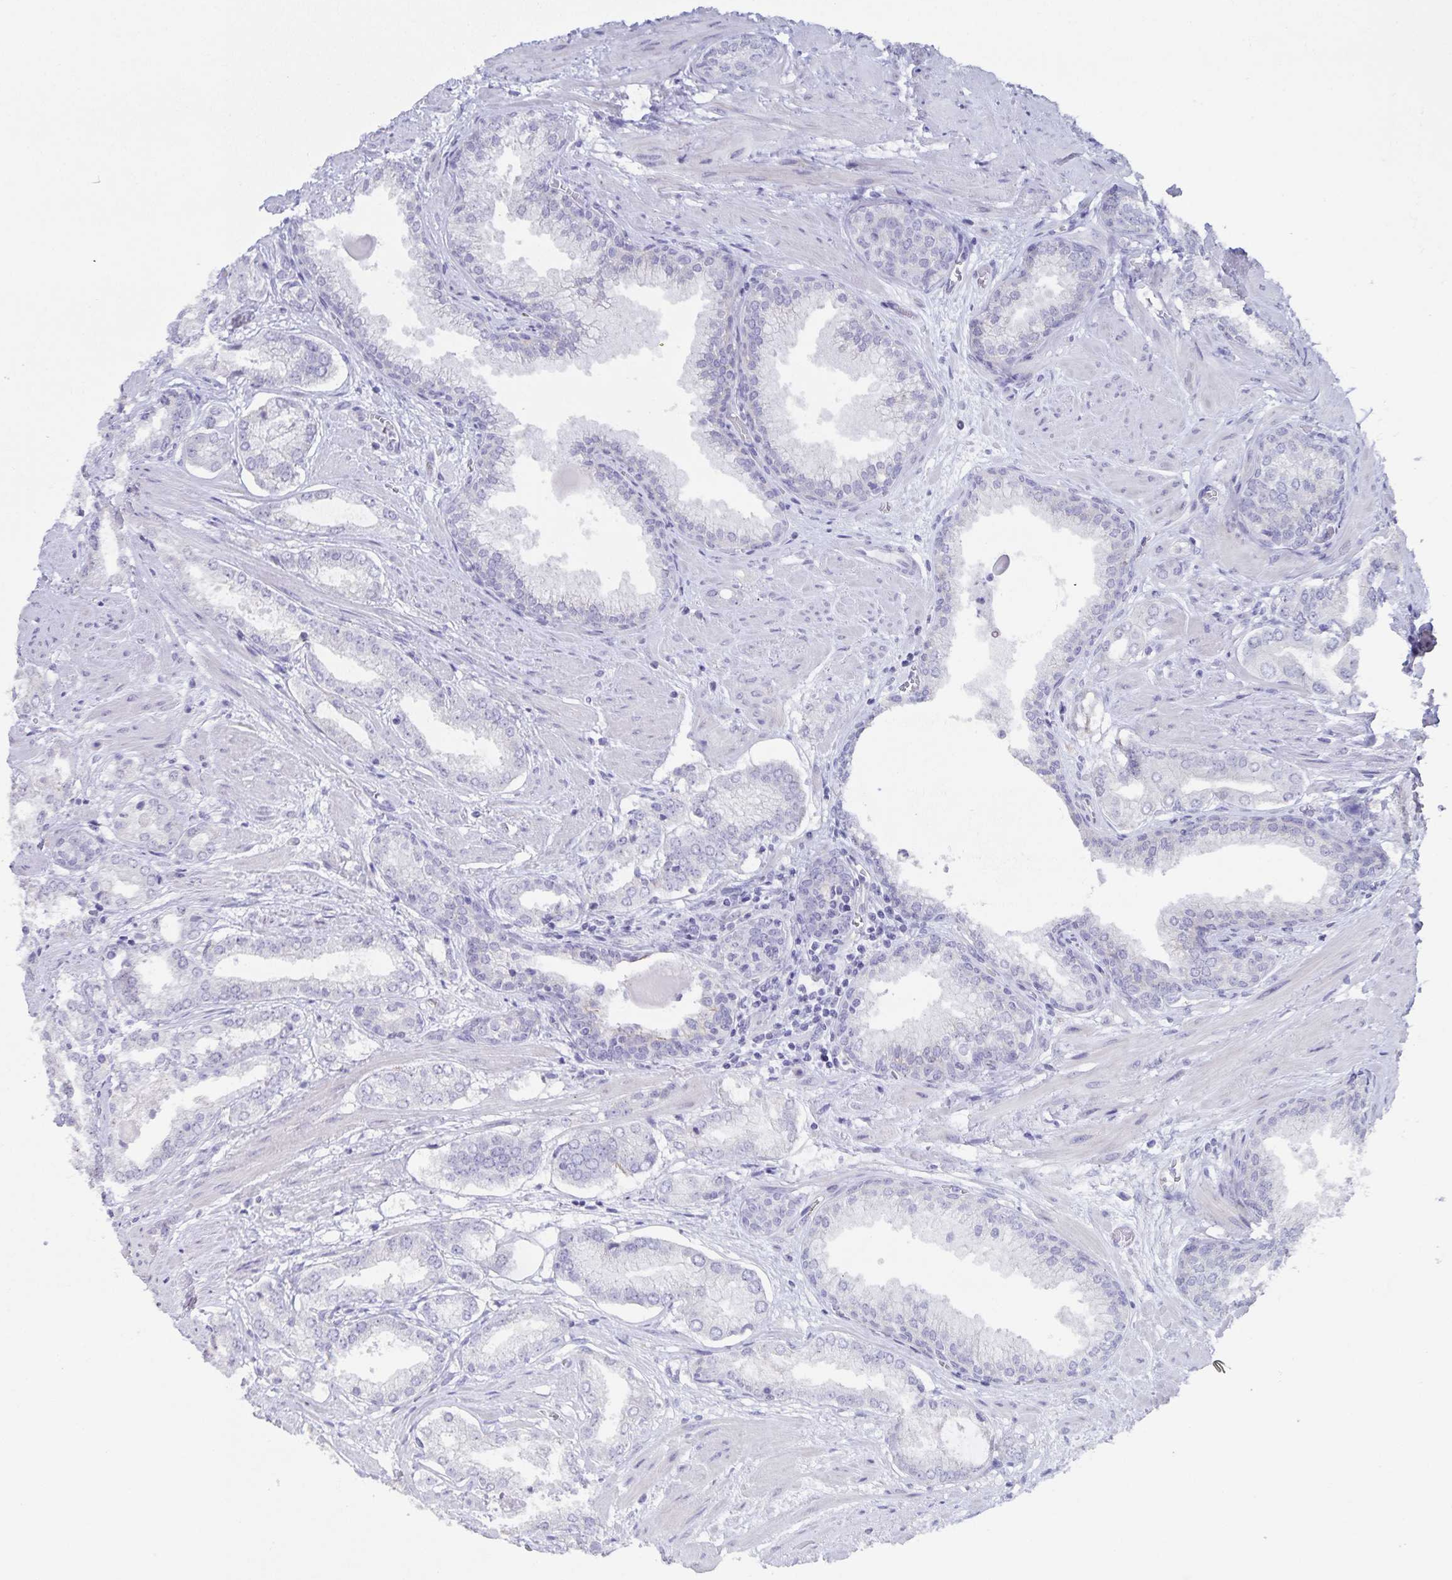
{"staining": {"intensity": "negative", "quantity": "none", "location": "none"}, "tissue": "prostate cancer", "cell_type": "Tumor cells", "image_type": "cancer", "snomed": [{"axis": "morphology", "description": "Adenocarcinoma, Low grade"}, {"axis": "topography", "description": "Prostate"}], "caption": "An image of human prostate adenocarcinoma (low-grade) is negative for staining in tumor cells.", "gene": "AQP4", "patient": {"sex": "male", "age": 64}}